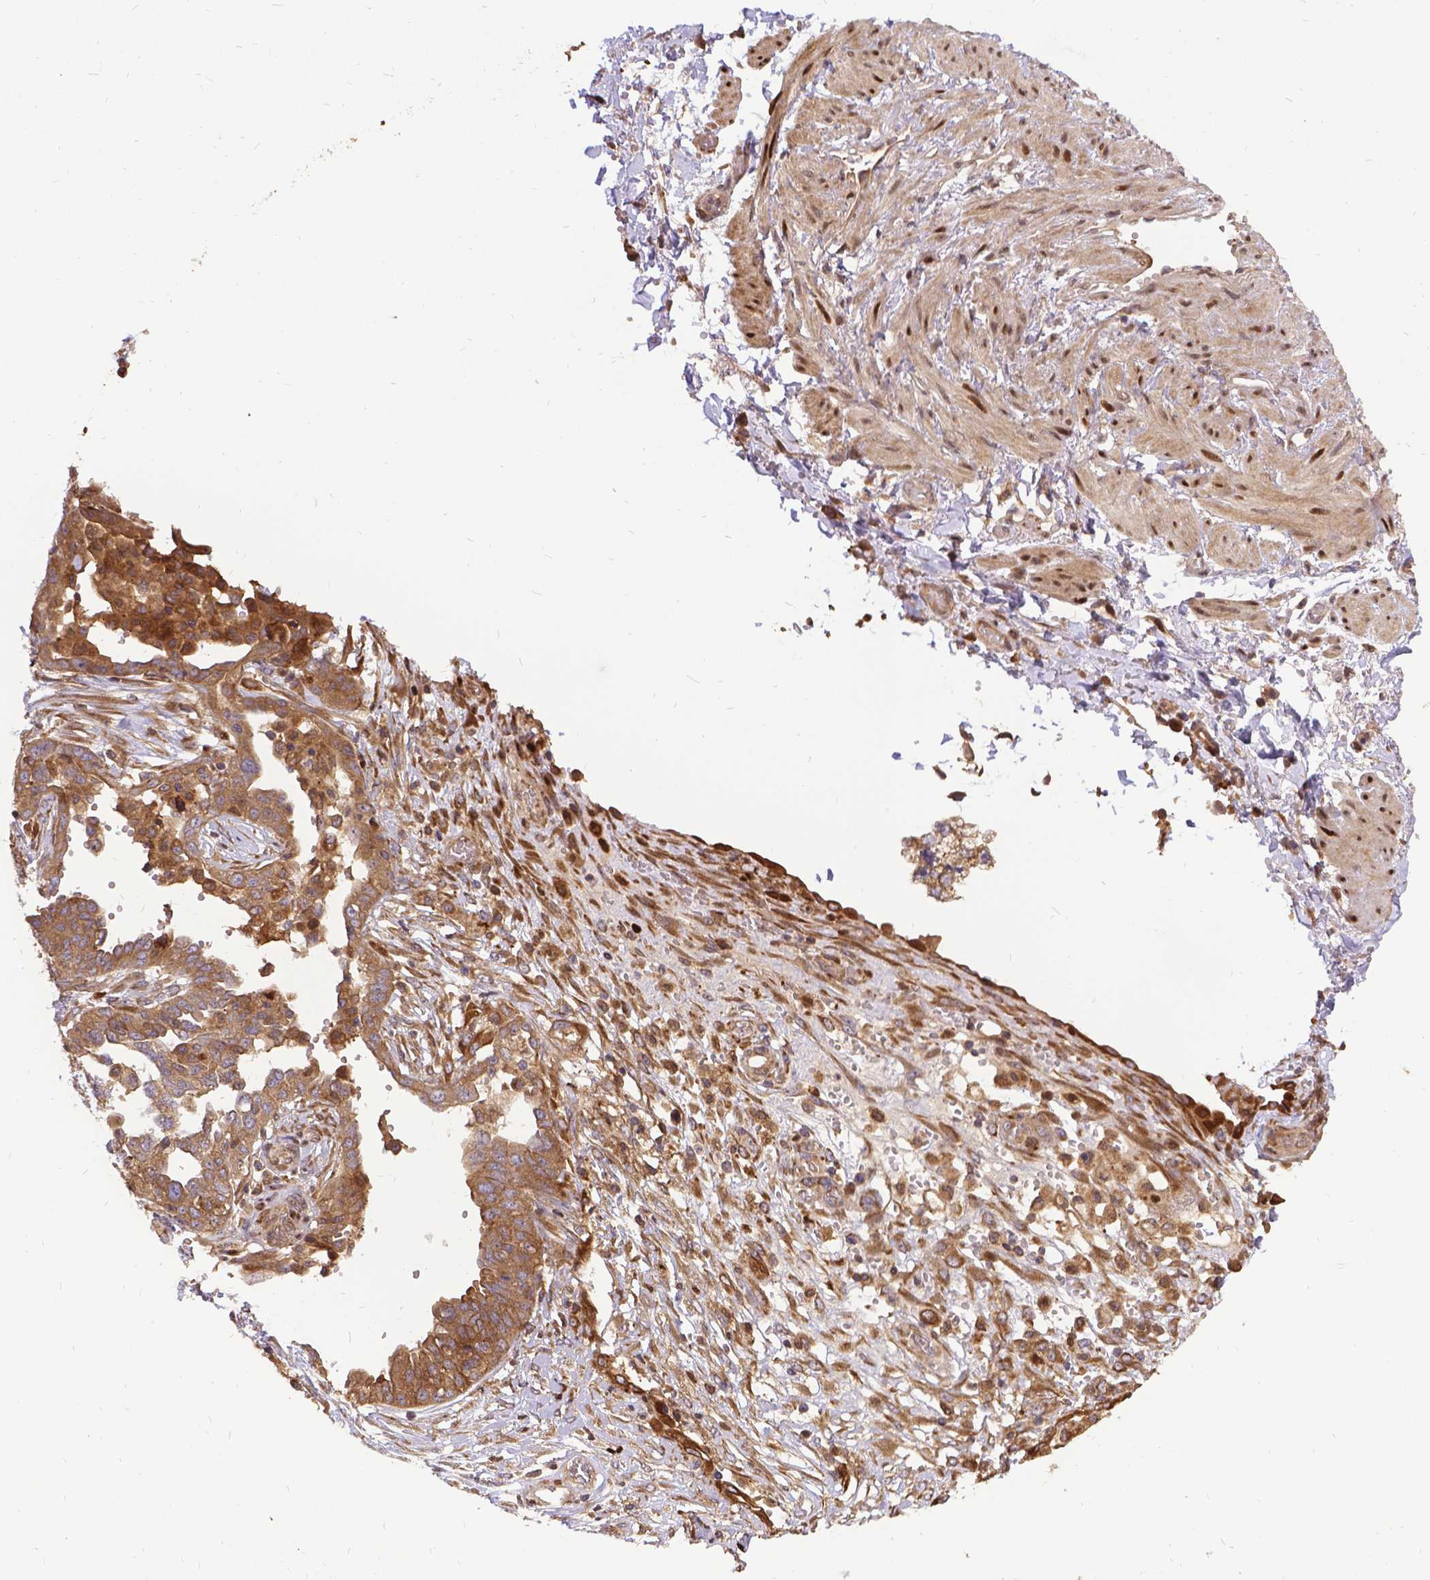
{"staining": {"intensity": "weak", "quantity": ">75%", "location": "cytoplasmic/membranous"}, "tissue": "ovarian cancer", "cell_type": "Tumor cells", "image_type": "cancer", "snomed": [{"axis": "morphology", "description": "Cystadenocarcinoma, serous, NOS"}, {"axis": "topography", "description": "Ovary"}], "caption": "Ovarian cancer was stained to show a protein in brown. There is low levels of weak cytoplasmic/membranous staining in about >75% of tumor cells.", "gene": "DENND6A", "patient": {"sex": "female", "age": 67}}